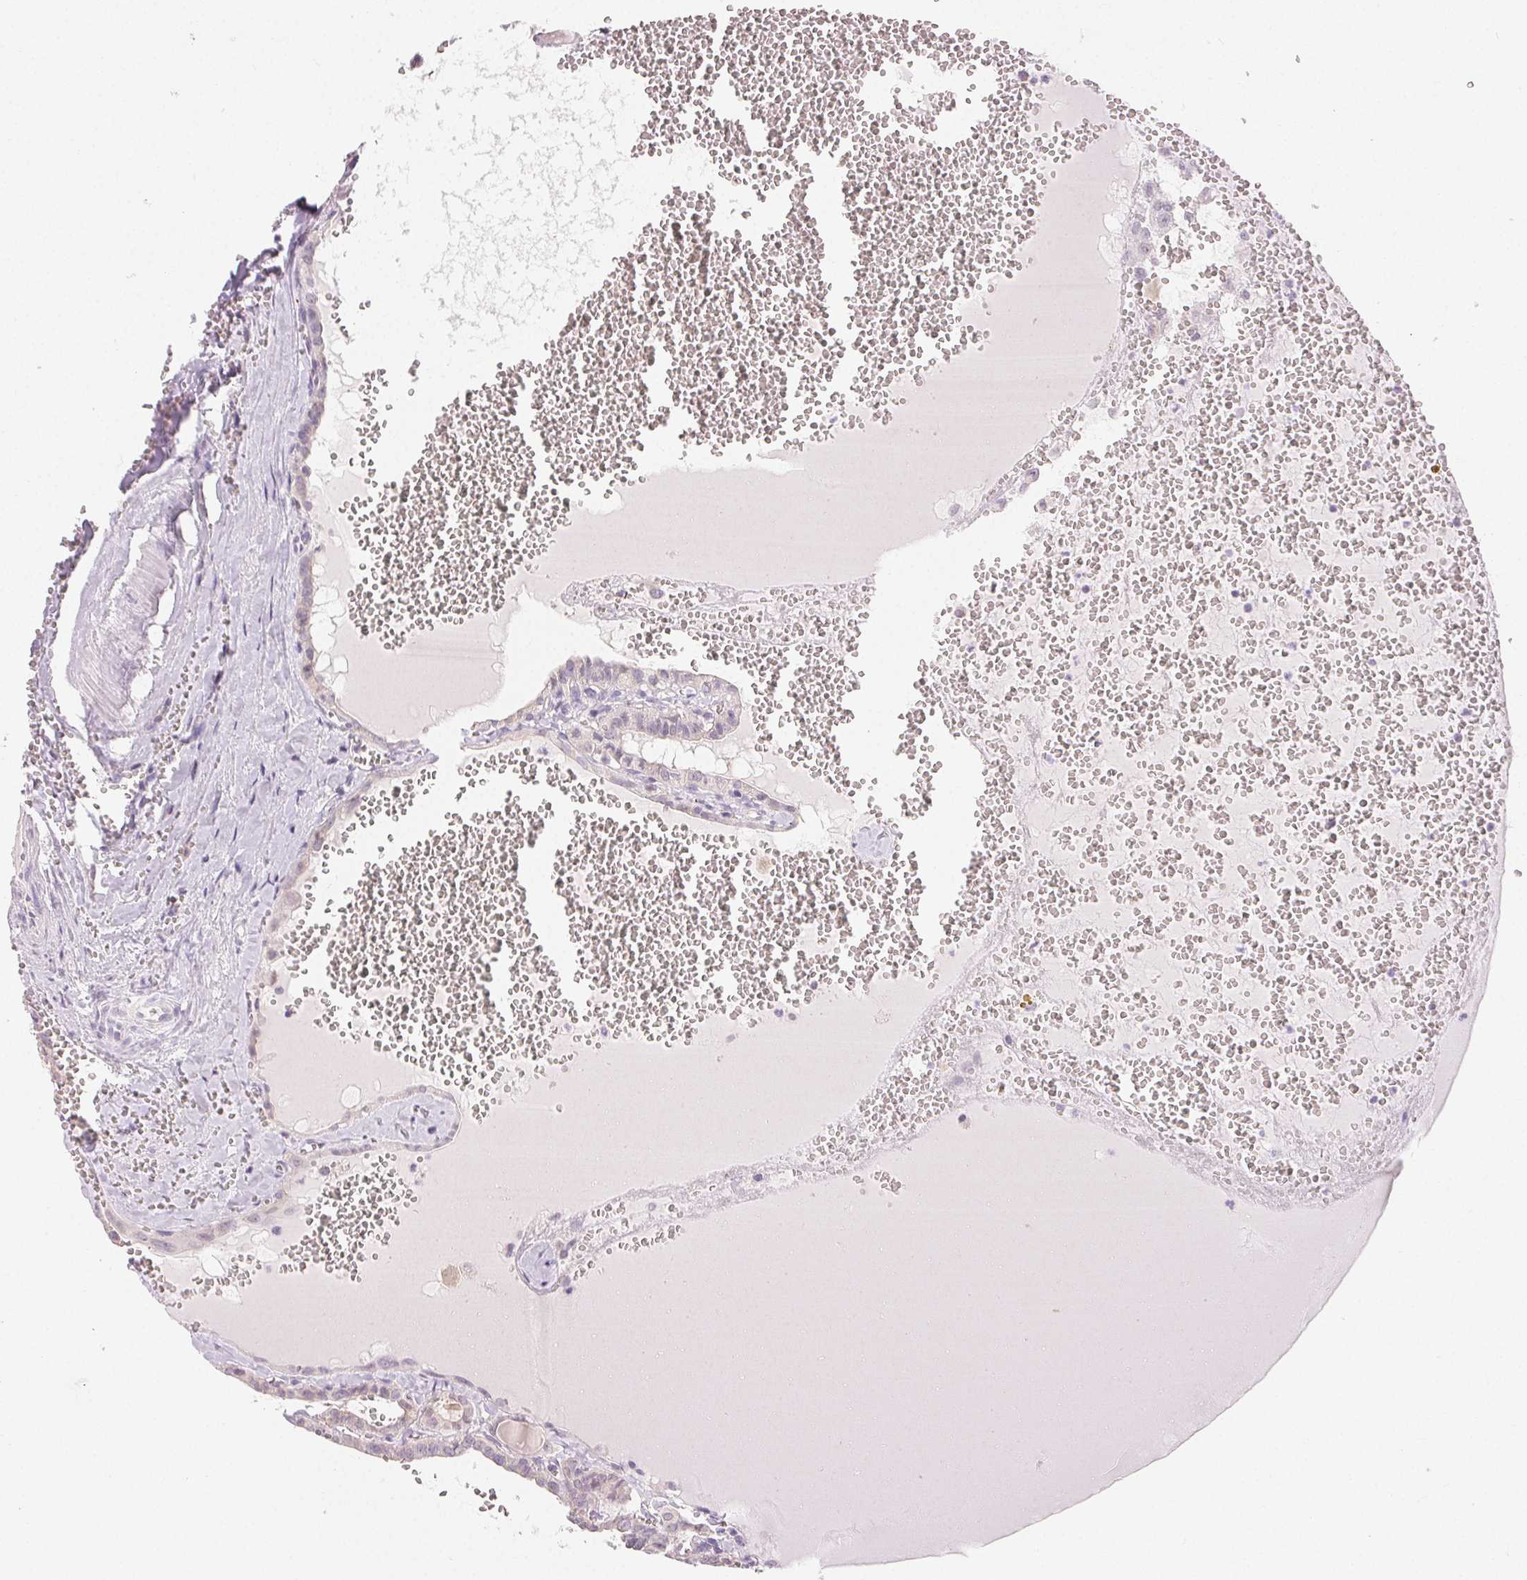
{"staining": {"intensity": "negative", "quantity": "none", "location": "none"}, "tissue": "thyroid cancer", "cell_type": "Tumor cells", "image_type": "cancer", "snomed": [{"axis": "morphology", "description": "Papillary adenocarcinoma, NOS"}, {"axis": "topography", "description": "Thyroid gland"}], "caption": "High magnification brightfield microscopy of thyroid cancer (papillary adenocarcinoma) stained with DAB (brown) and counterstained with hematoxylin (blue): tumor cells show no significant expression. (DAB (3,3'-diaminobenzidine) IHC, high magnification).", "gene": "SFTPD", "patient": {"sex": "female", "age": 21}}